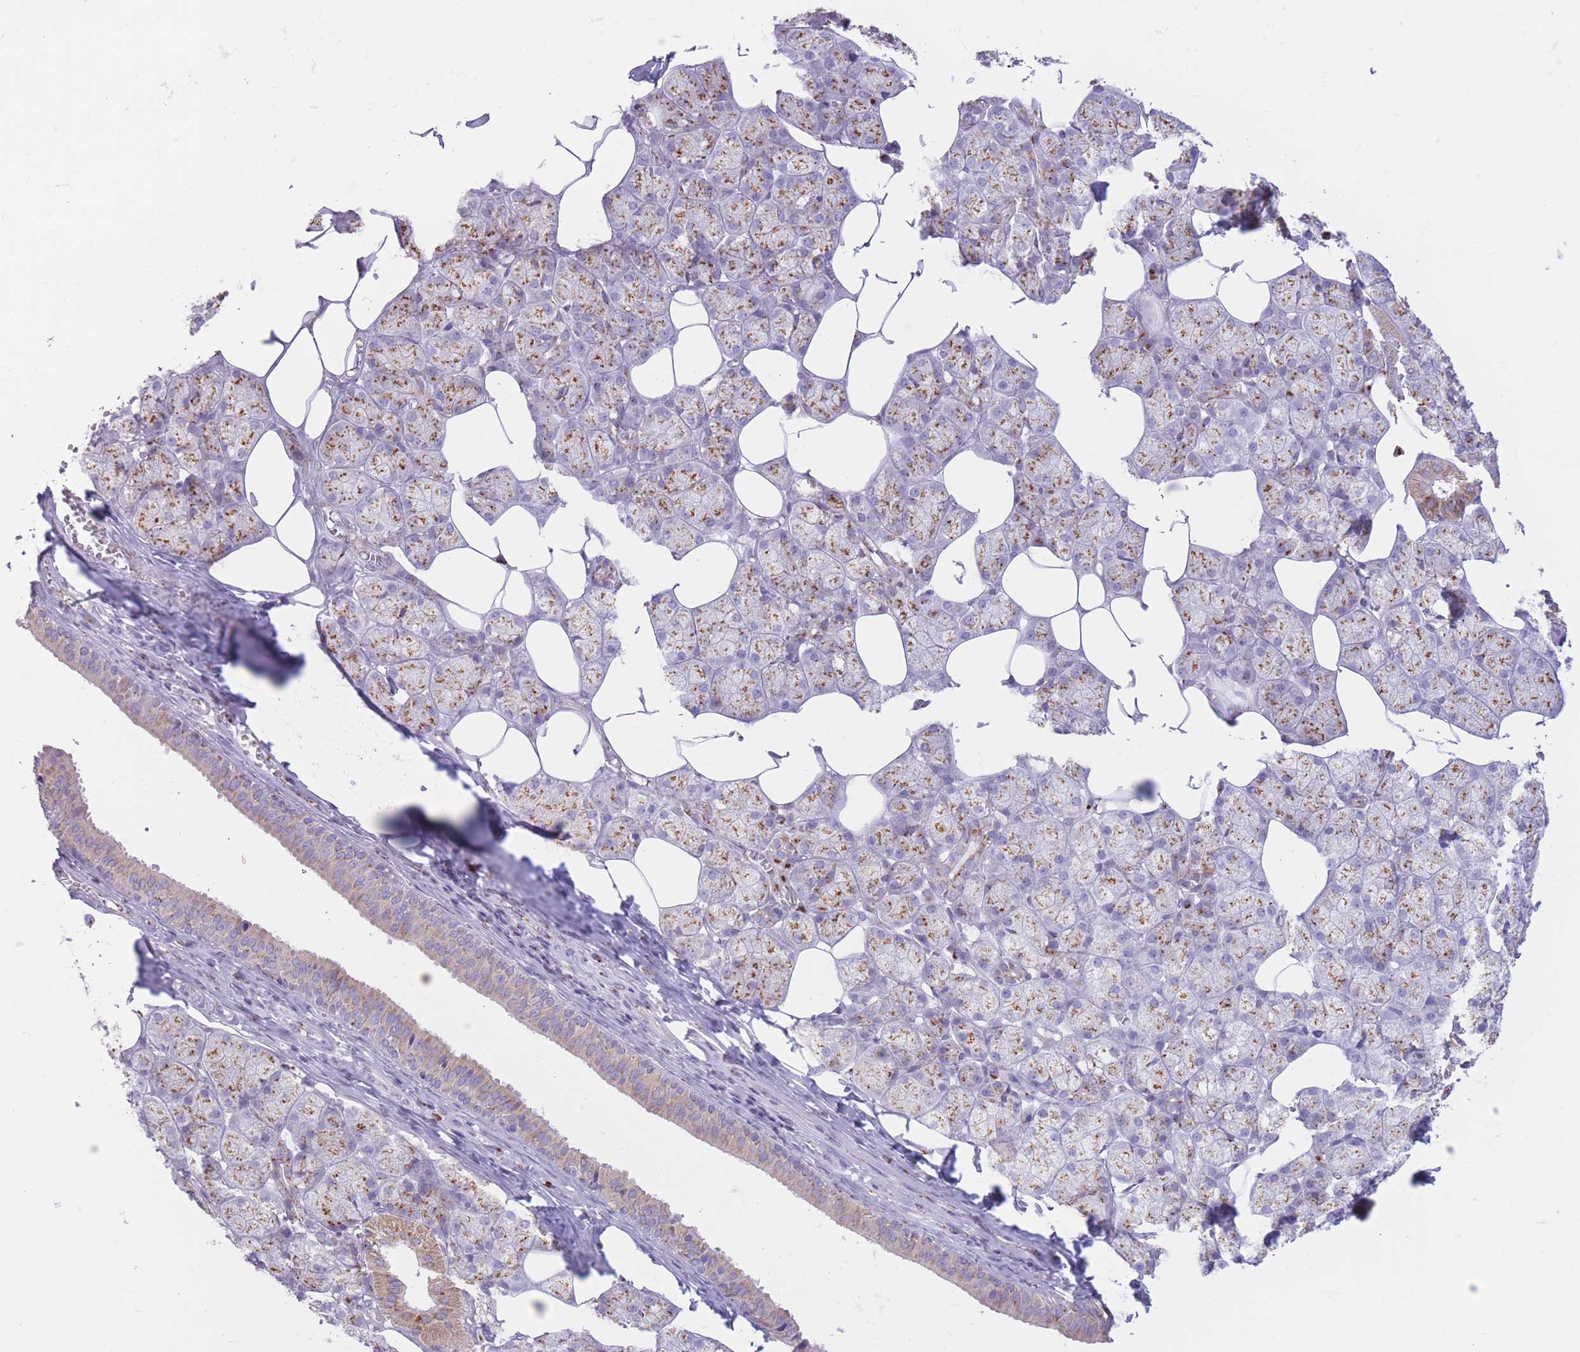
{"staining": {"intensity": "moderate", "quantity": "25%-75%", "location": "cytoplasmic/membranous"}, "tissue": "salivary gland", "cell_type": "Glandular cells", "image_type": "normal", "snomed": [{"axis": "morphology", "description": "Normal tissue, NOS"}, {"axis": "topography", "description": "Salivary gland"}], "caption": "Immunohistochemistry (DAB) staining of benign human salivary gland reveals moderate cytoplasmic/membranous protein expression in about 25%-75% of glandular cells. Using DAB (3,3'-diaminobenzidine) (brown) and hematoxylin (blue) stains, captured at high magnification using brightfield microscopy.", "gene": "MPND", "patient": {"sex": "male", "age": 62}}